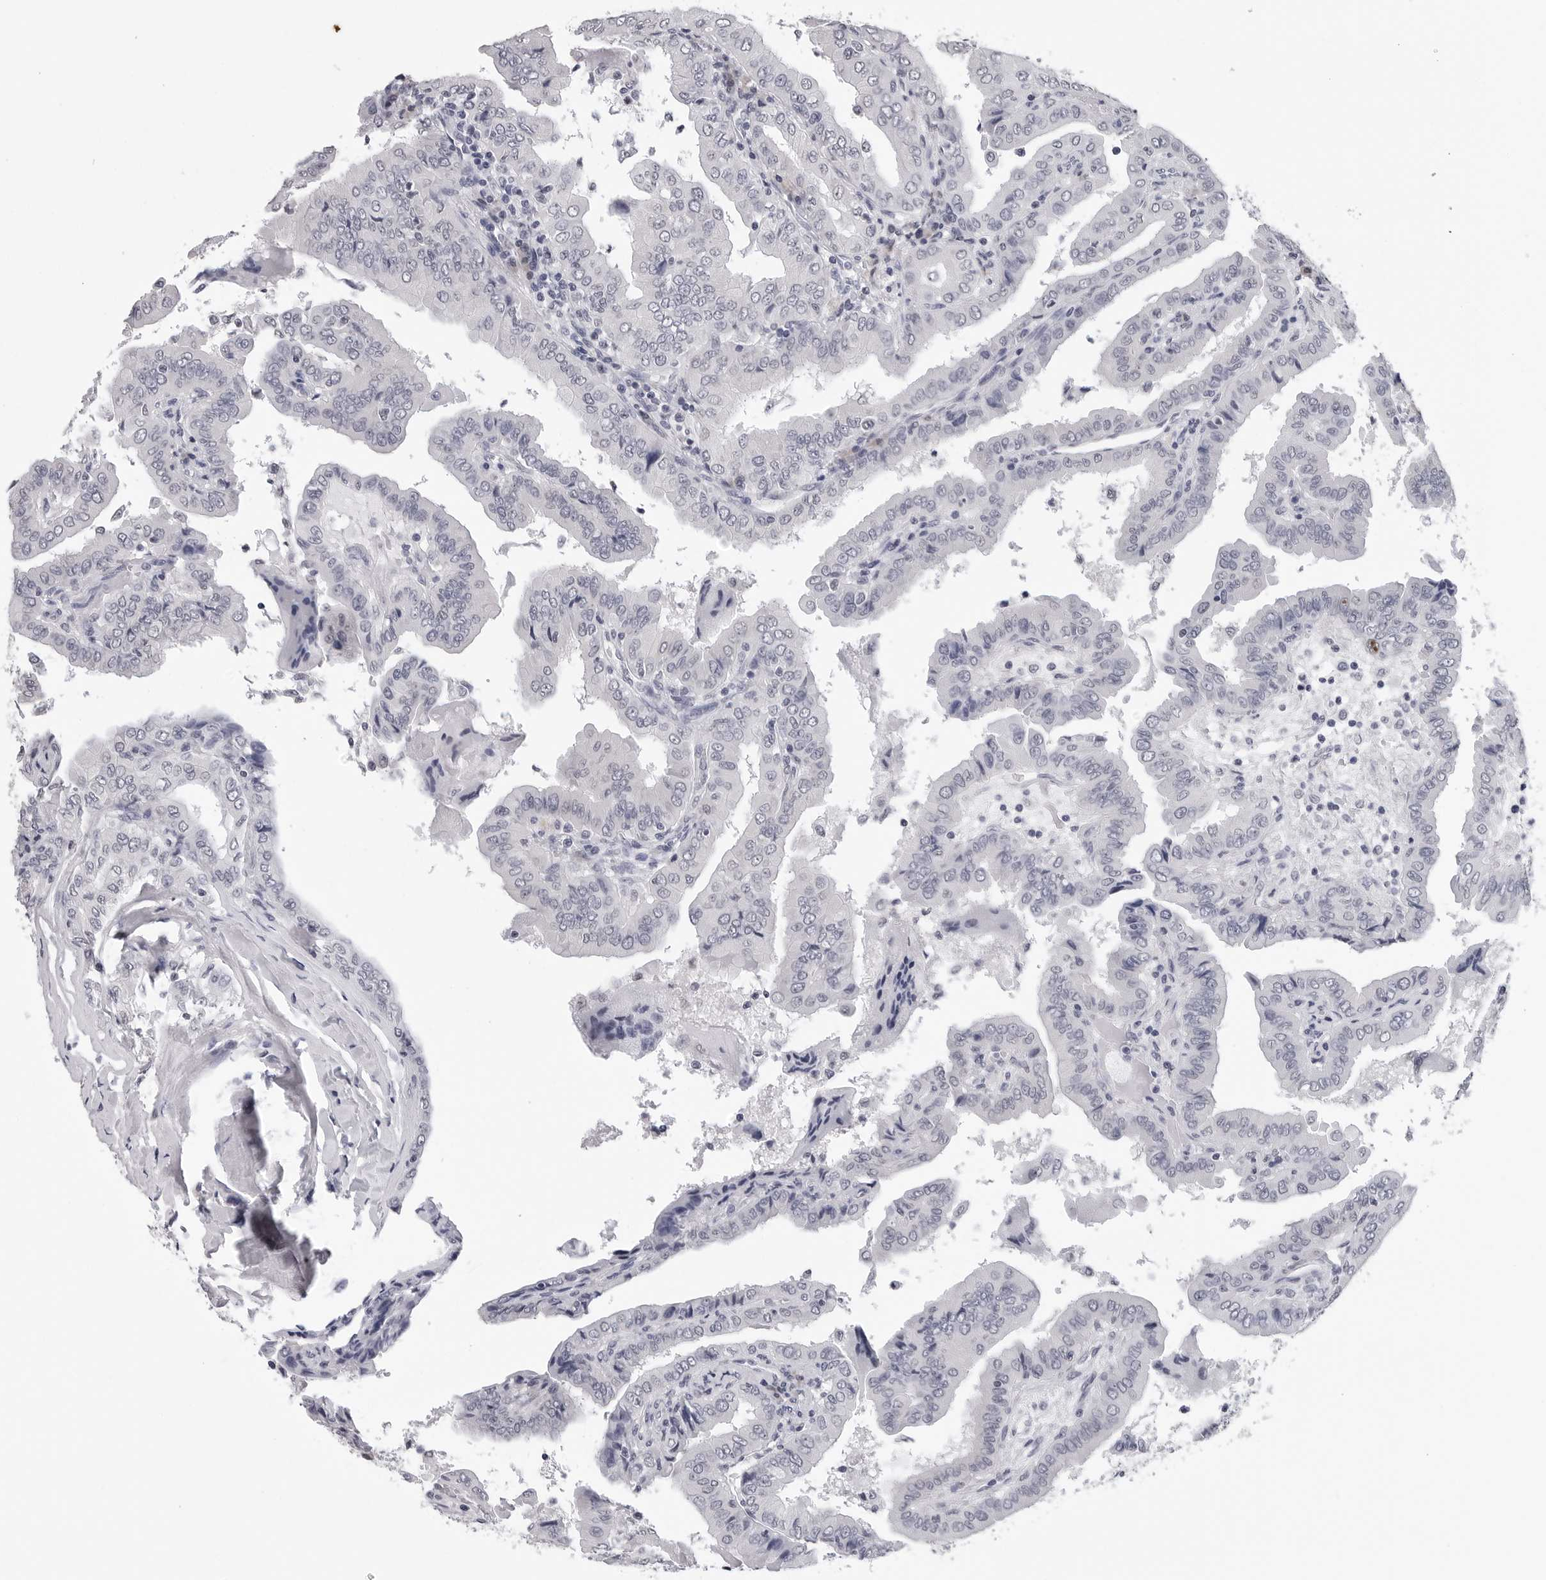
{"staining": {"intensity": "negative", "quantity": "none", "location": "none"}, "tissue": "thyroid cancer", "cell_type": "Tumor cells", "image_type": "cancer", "snomed": [{"axis": "morphology", "description": "Papillary adenocarcinoma, NOS"}, {"axis": "topography", "description": "Thyroid gland"}], "caption": "This histopathology image is of thyroid cancer (papillary adenocarcinoma) stained with immunohistochemistry to label a protein in brown with the nuclei are counter-stained blue. There is no expression in tumor cells.", "gene": "GNL2", "patient": {"sex": "male", "age": 33}}